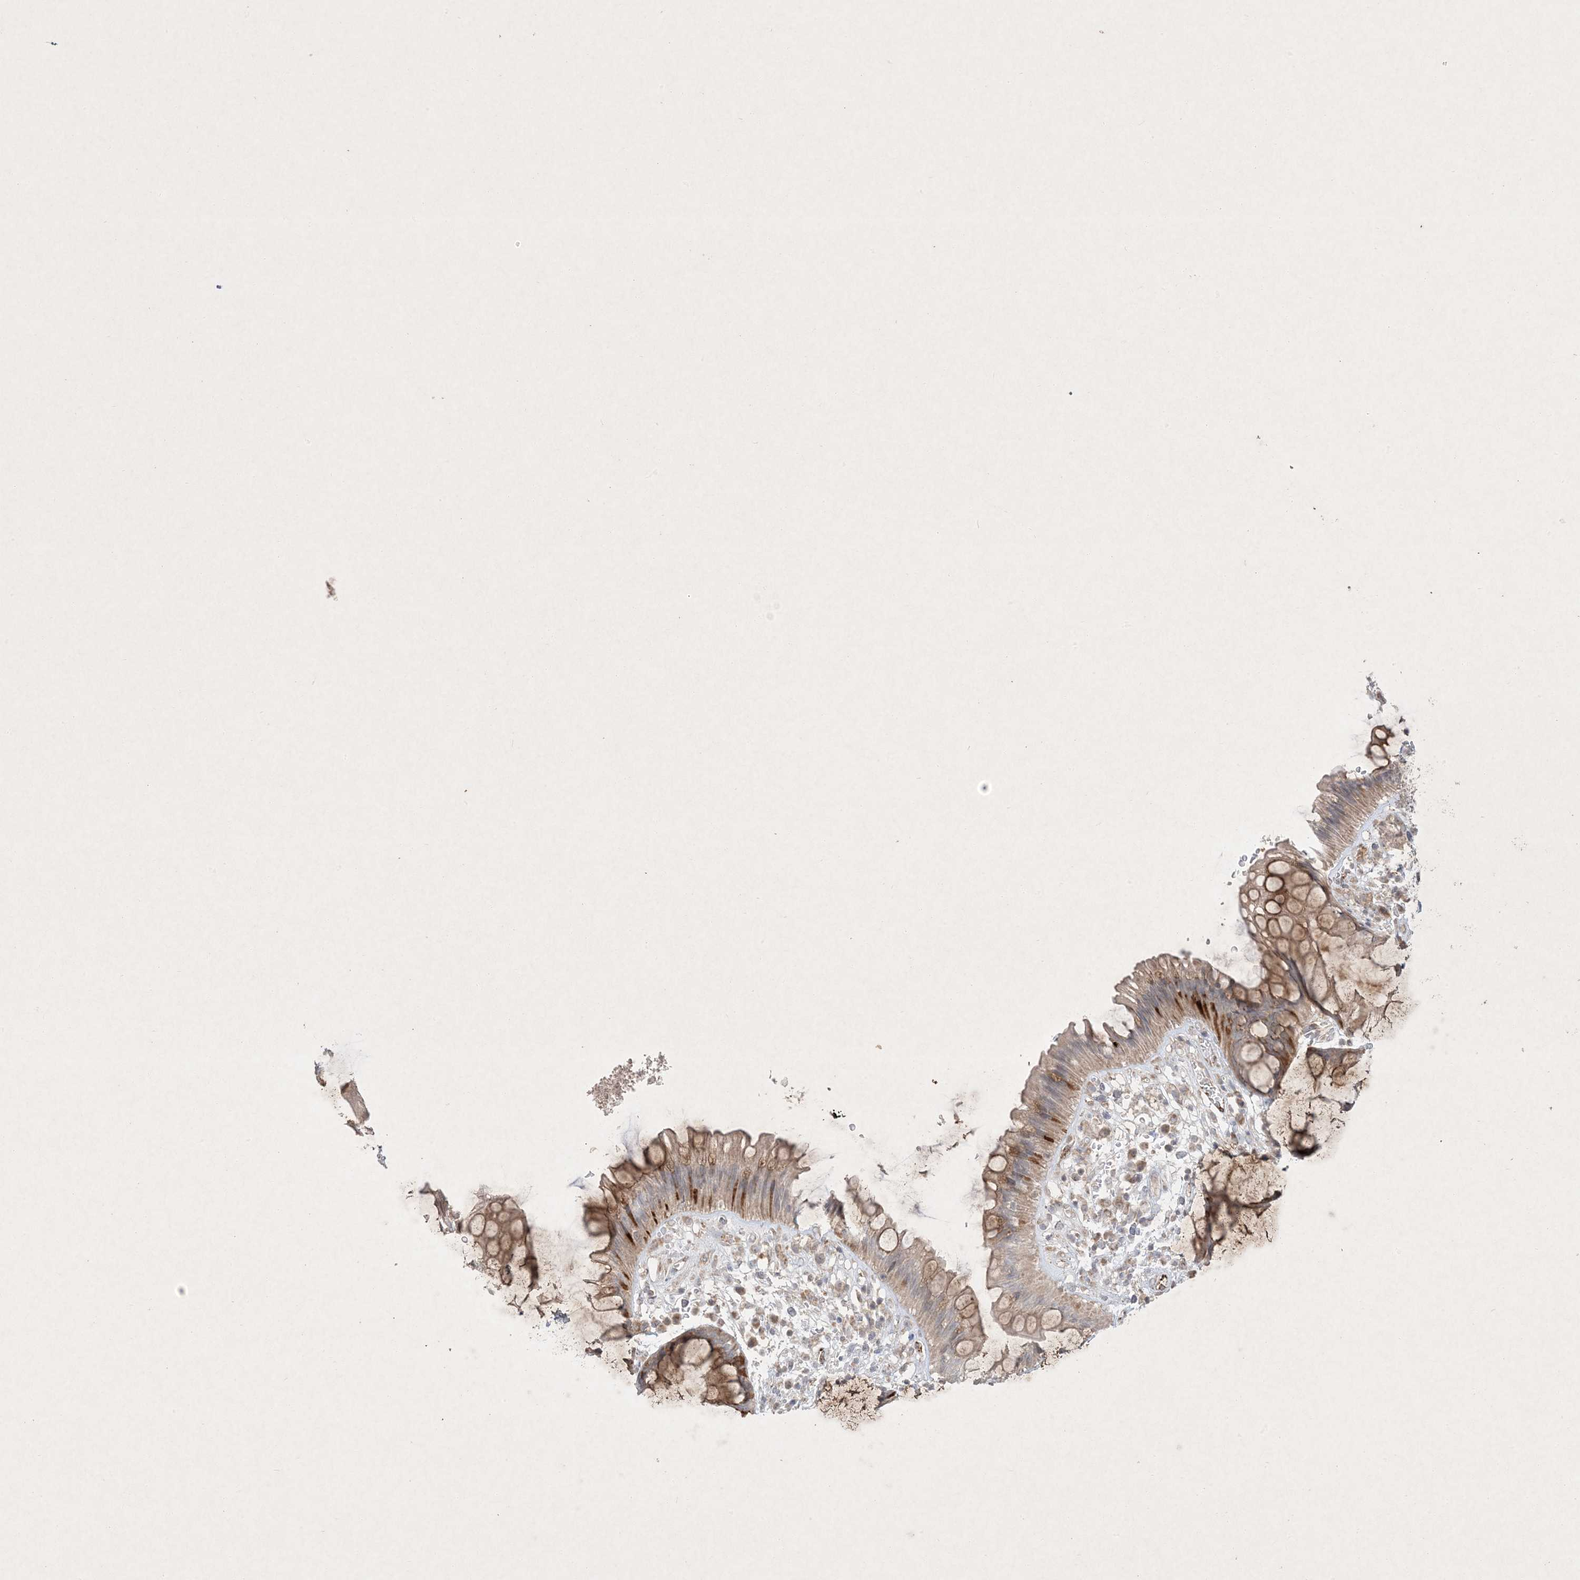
{"staining": {"intensity": "moderate", "quantity": ">75%", "location": "cytoplasmic/membranous"}, "tissue": "rectum", "cell_type": "Glandular cells", "image_type": "normal", "snomed": [{"axis": "morphology", "description": "Normal tissue, NOS"}, {"axis": "topography", "description": "Rectum"}], "caption": "Glandular cells display medium levels of moderate cytoplasmic/membranous staining in about >75% of cells in unremarkable rectum.", "gene": "PRSS36", "patient": {"sex": "male", "age": 51}}